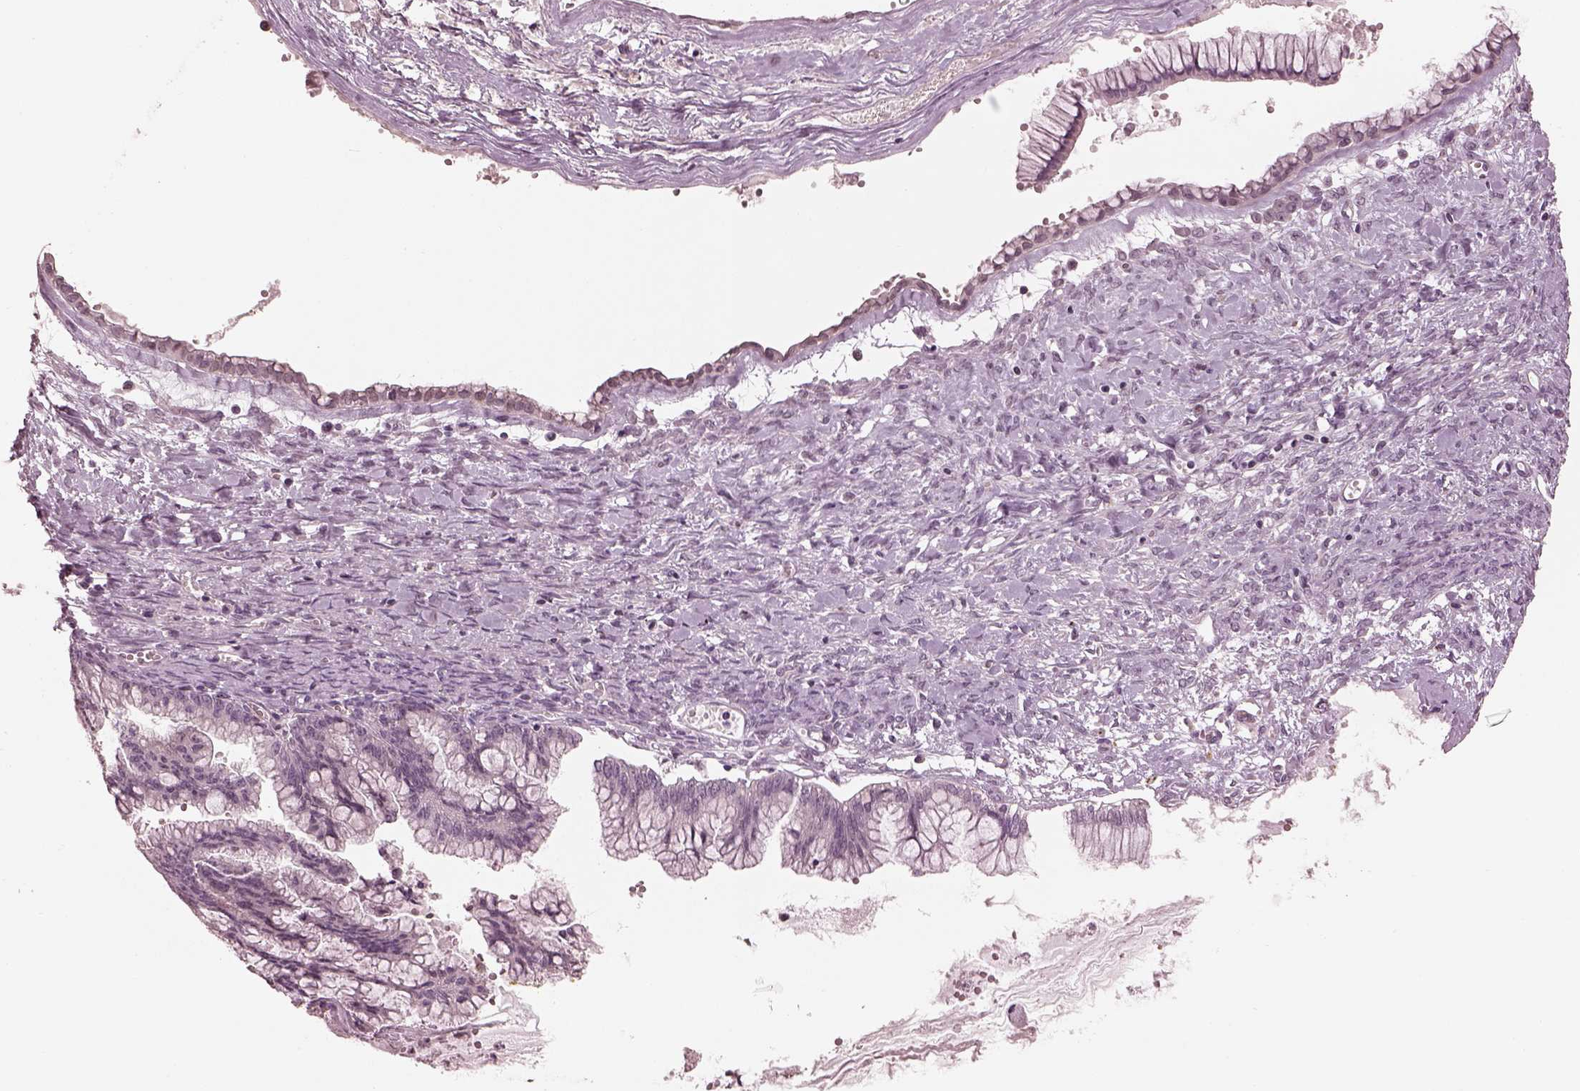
{"staining": {"intensity": "negative", "quantity": "none", "location": "none"}, "tissue": "ovarian cancer", "cell_type": "Tumor cells", "image_type": "cancer", "snomed": [{"axis": "morphology", "description": "Cystadenocarcinoma, mucinous, NOS"}, {"axis": "topography", "description": "Ovary"}], "caption": "Immunohistochemical staining of ovarian mucinous cystadenocarcinoma displays no significant expression in tumor cells.", "gene": "IQCG", "patient": {"sex": "female", "age": 67}}